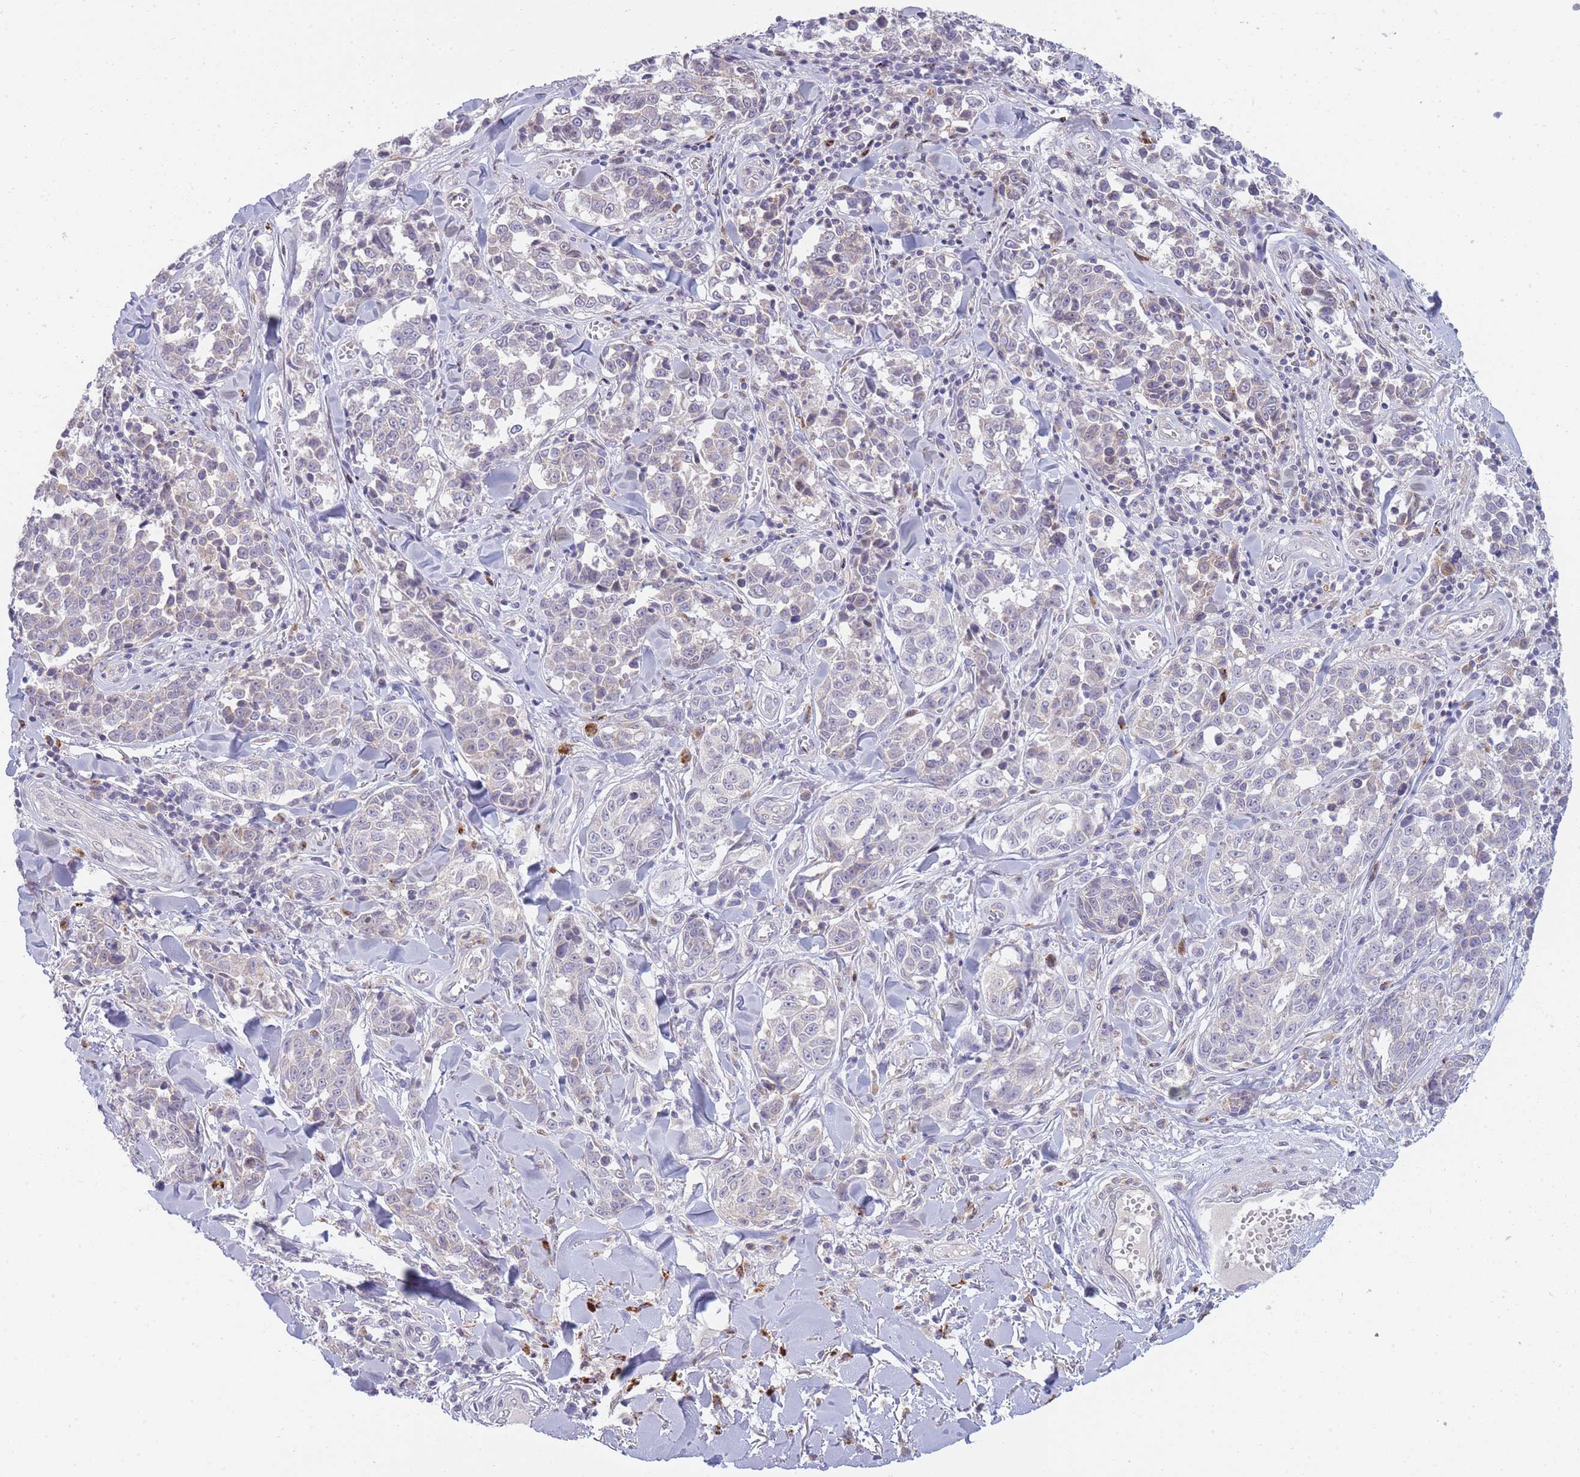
{"staining": {"intensity": "negative", "quantity": "none", "location": "none"}, "tissue": "melanoma", "cell_type": "Tumor cells", "image_type": "cancer", "snomed": [{"axis": "morphology", "description": "Malignant melanoma, NOS"}, {"axis": "topography", "description": "Skin"}], "caption": "Immunohistochemistry (IHC) histopathology image of neoplastic tissue: melanoma stained with DAB (3,3'-diaminobenzidine) displays no significant protein positivity in tumor cells.", "gene": "TRIM61", "patient": {"sex": "female", "age": 64}}